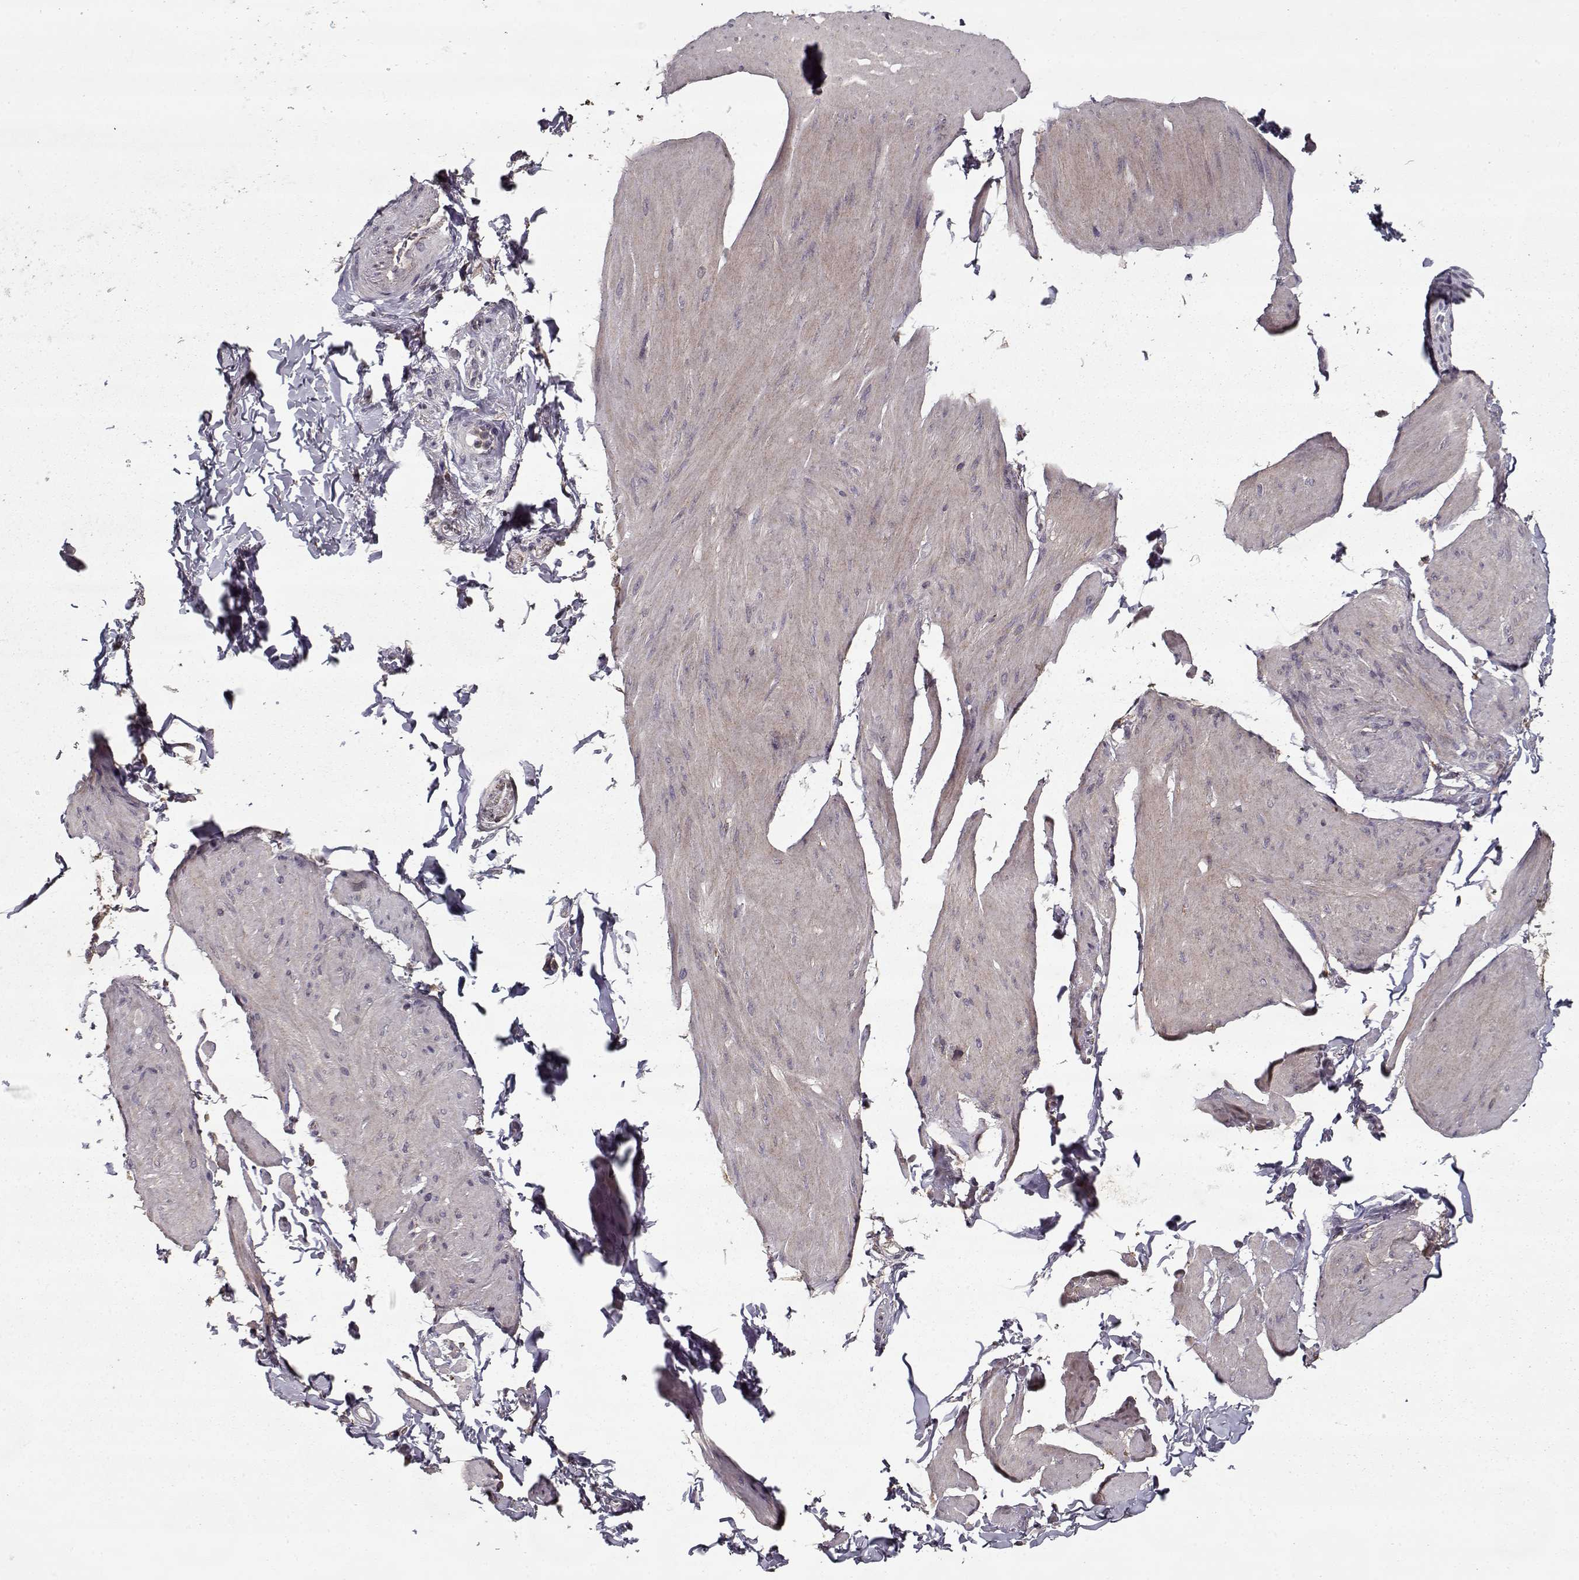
{"staining": {"intensity": "weak", "quantity": "25%-75%", "location": "cytoplasmic/membranous"}, "tissue": "smooth muscle", "cell_type": "Smooth muscle cells", "image_type": "normal", "snomed": [{"axis": "morphology", "description": "Normal tissue, NOS"}, {"axis": "topography", "description": "Adipose tissue"}, {"axis": "topography", "description": "Smooth muscle"}, {"axis": "topography", "description": "Peripheral nerve tissue"}], "caption": "The immunohistochemical stain highlights weak cytoplasmic/membranous staining in smooth muscle cells of benign smooth muscle. Immunohistochemistry (ihc) stains the protein in brown and the nuclei are stained blue.", "gene": "LAMA2", "patient": {"sex": "male", "age": 83}}